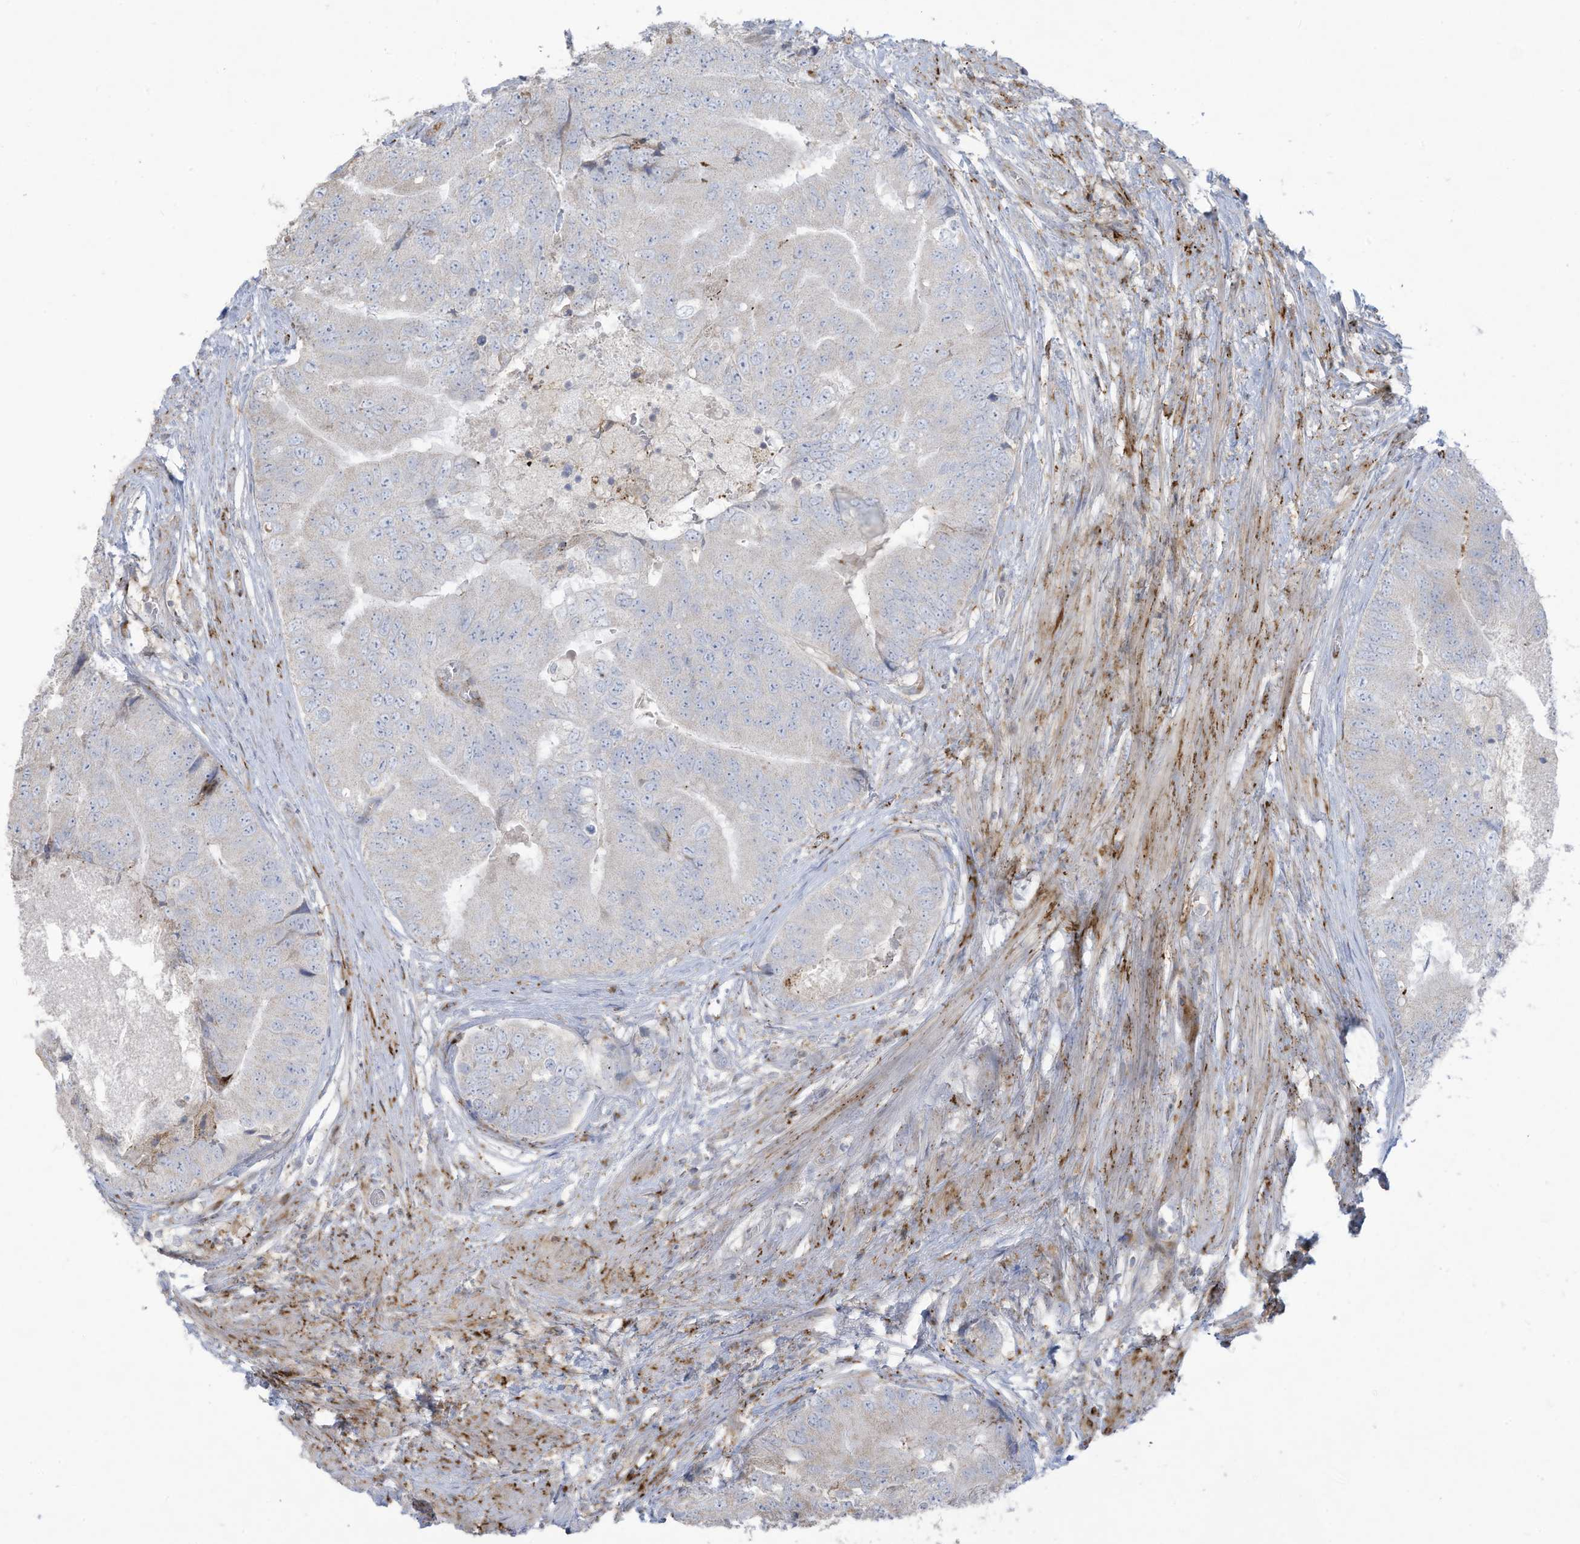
{"staining": {"intensity": "negative", "quantity": "none", "location": "none"}, "tissue": "prostate cancer", "cell_type": "Tumor cells", "image_type": "cancer", "snomed": [{"axis": "morphology", "description": "Adenocarcinoma, High grade"}, {"axis": "topography", "description": "Prostate"}], "caption": "Human prostate high-grade adenocarcinoma stained for a protein using IHC reveals no staining in tumor cells.", "gene": "THNSL2", "patient": {"sex": "male", "age": 70}}